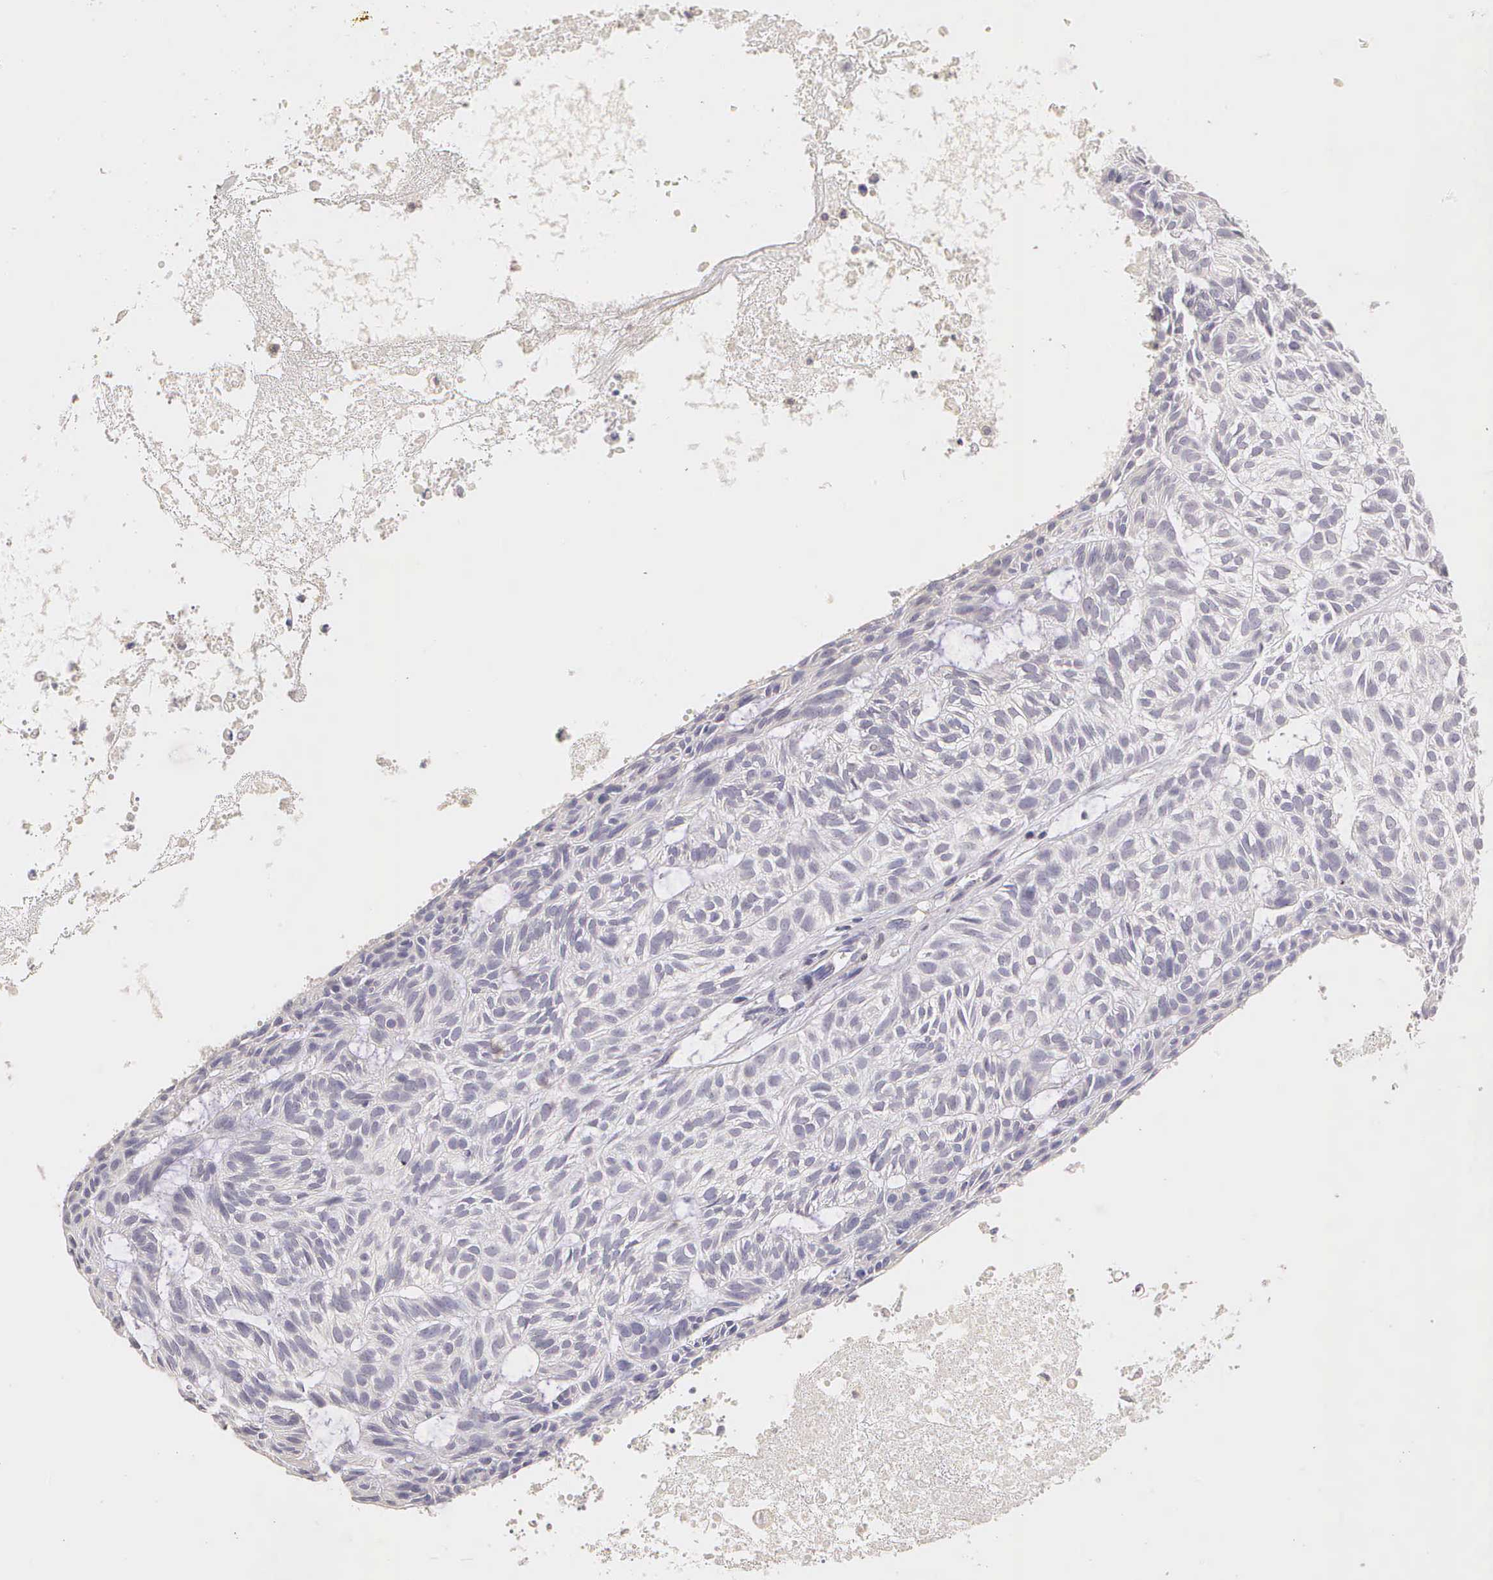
{"staining": {"intensity": "negative", "quantity": "none", "location": "none"}, "tissue": "skin cancer", "cell_type": "Tumor cells", "image_type": "cancer", "snomed": [{"axis": "morphology", "description": "Basal cell carcinoma"}, {"axis": "topography", "description": "Skin"}], "caption": "Immunohistochemistry (IHC) histopathology image of neoplastic tissue: basal cell carcinoma (skin) stained with DAB reveals no significant protein positivity in tumor cells.", "gene": "ESR1", "patient": {"sex": "male", "age": 75}}